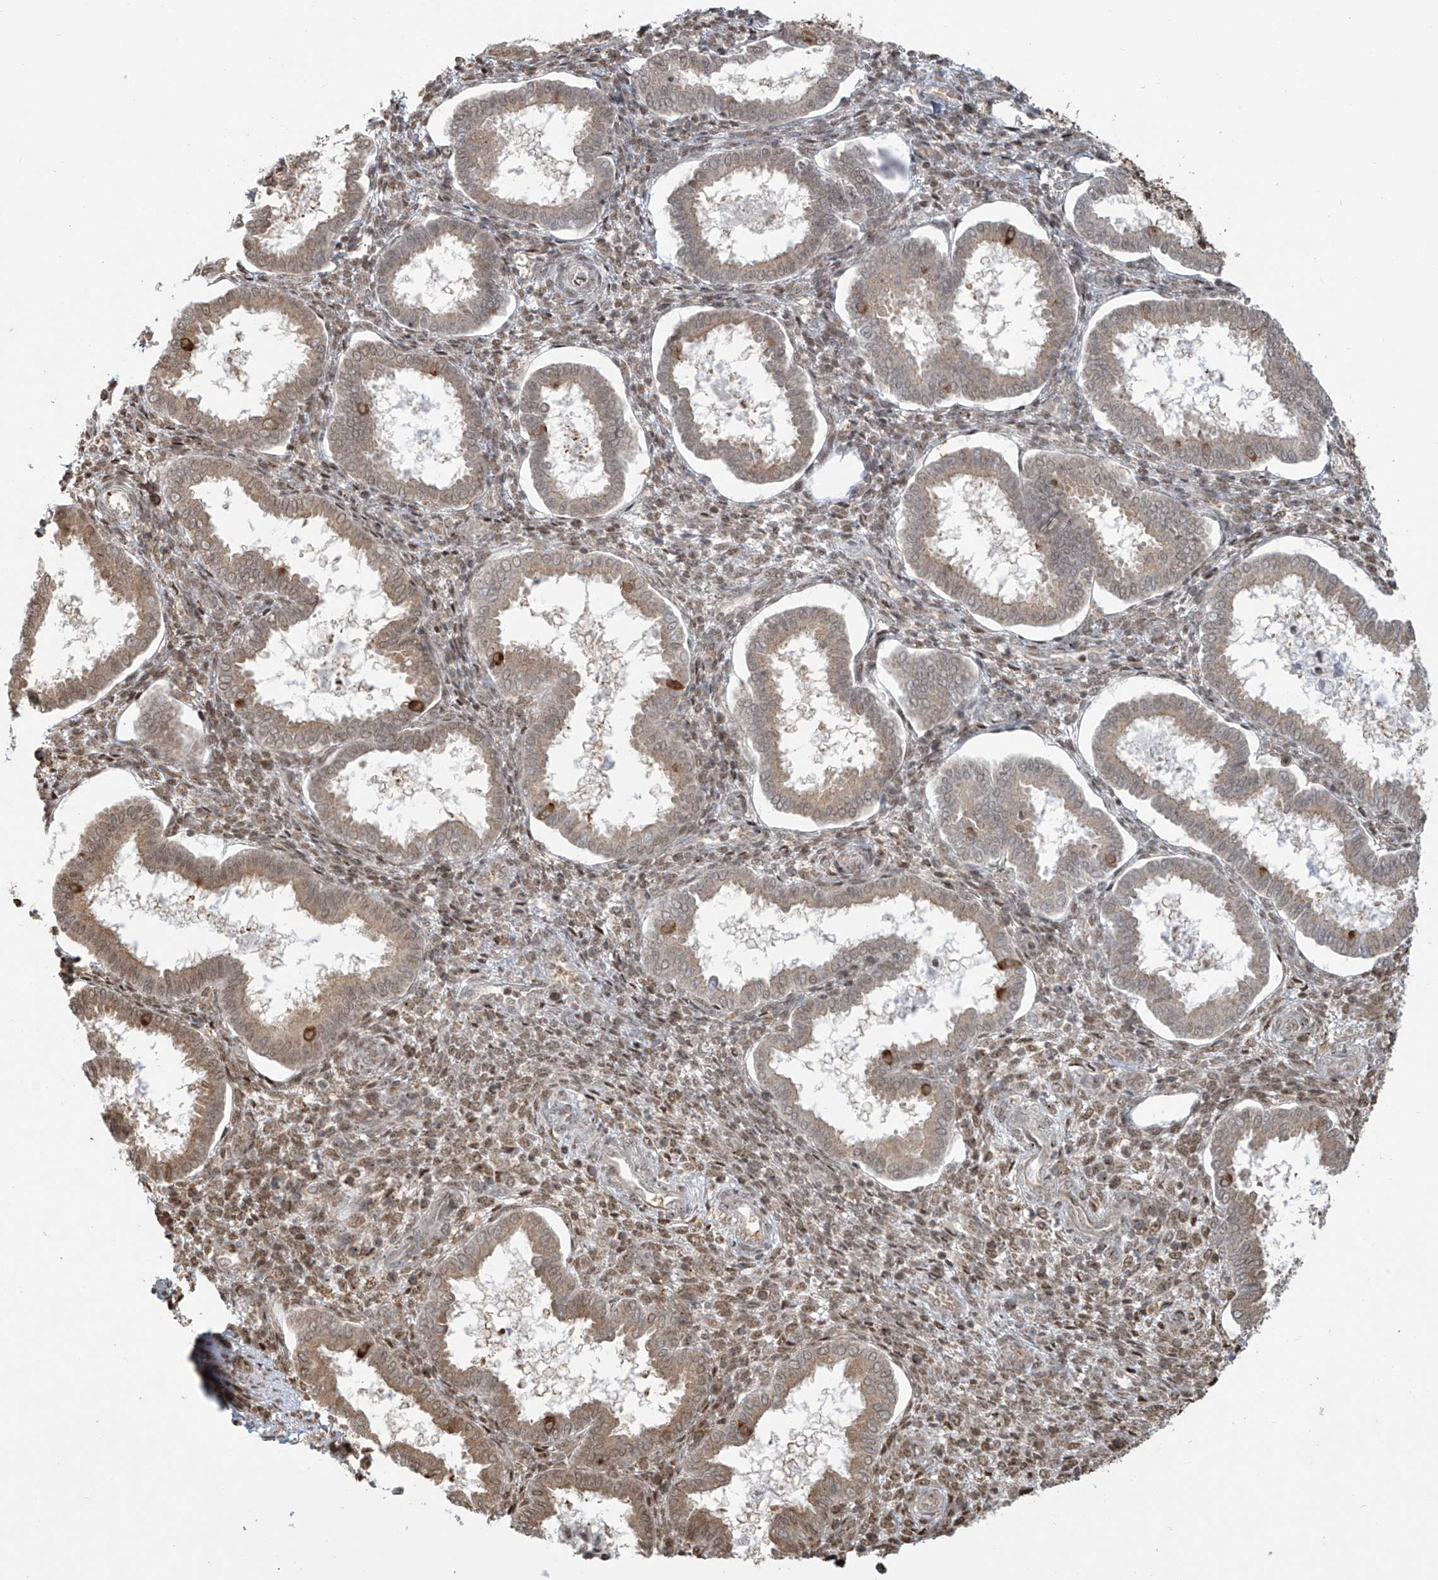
{"staining": {"intensity": "moderate", "quantity": ">75%", "location": "nuclear"}, "tissue": "endometrium", "cell_type": "Cells in endometrial stroma", "image_type": "normal", "snomed": [{"axis": "morphology", "description": "Normal tissue, NOS"}, {"axis": "topography", "description": "Endometrium"}], "caption": "A brown stain highlights moderate nuclear staining of a protein in cells in endometrial stroma of unremarkable human endometrium. Using DAB (brown) and hematoxylin (blue) stains, captured at high magnification using brightfield microscopy.", "gene": "VMP1", "patient": {"sex": "female", "age": 24}}